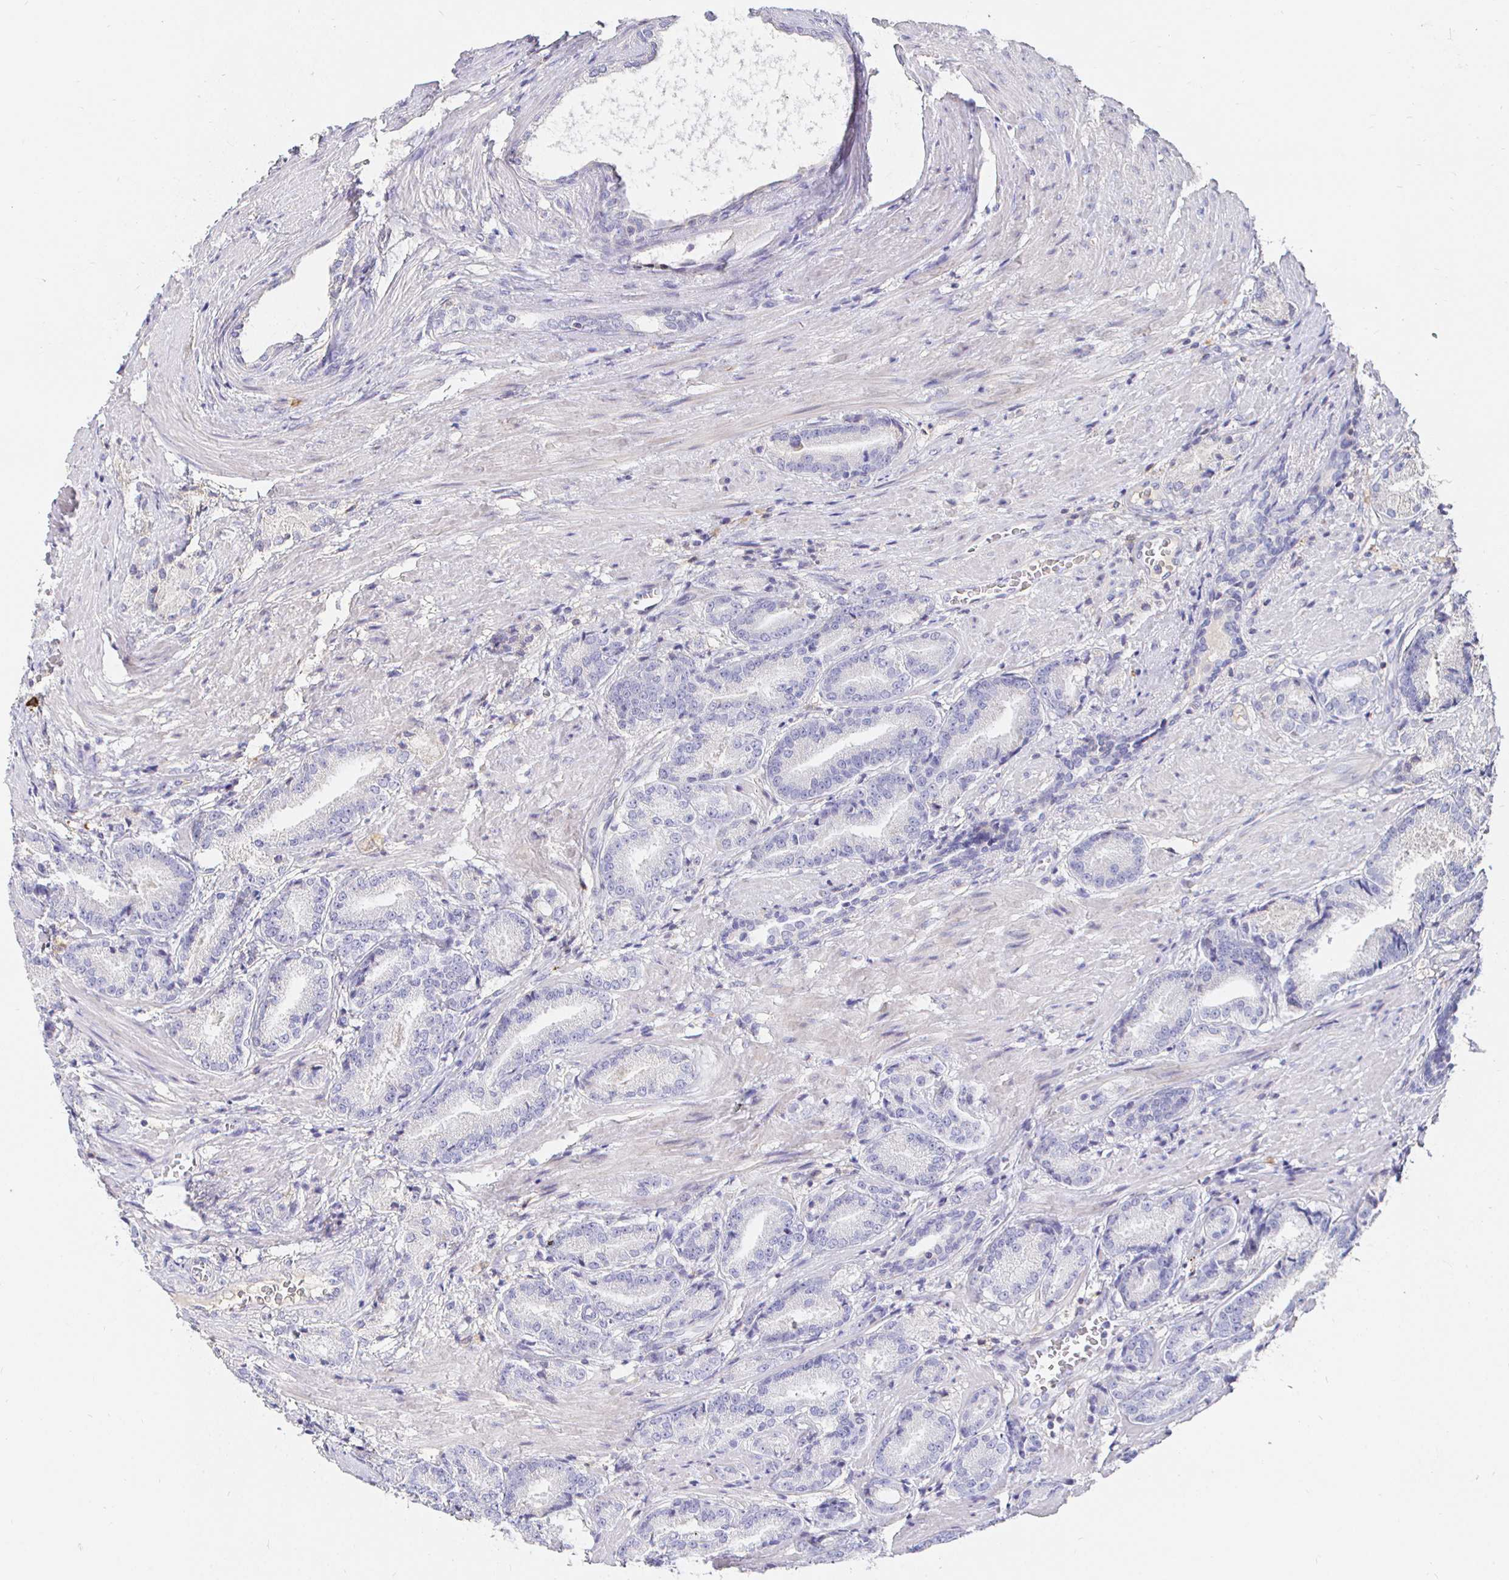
{"staining": {"intensity": "negative", "quantity": "none", "location": "none"}, "tissue": "prostate cancer", "cell_type": "Tumor cells", "image_type": "cancer", "snomed": [{"axis": "morphology", "description": "Adenocarcinoma, High grade"}, {"axis": "topography", "description": "Prostate and seminal vesicle, NOS"}], "caption": "Image shows no protein expression in tumor cells of prostate high-grade adenocarcinoma tissue. Nuclei are stained in blue.", "gene": "CXCR3", "patient": {"sex": "male", "age": 61}}